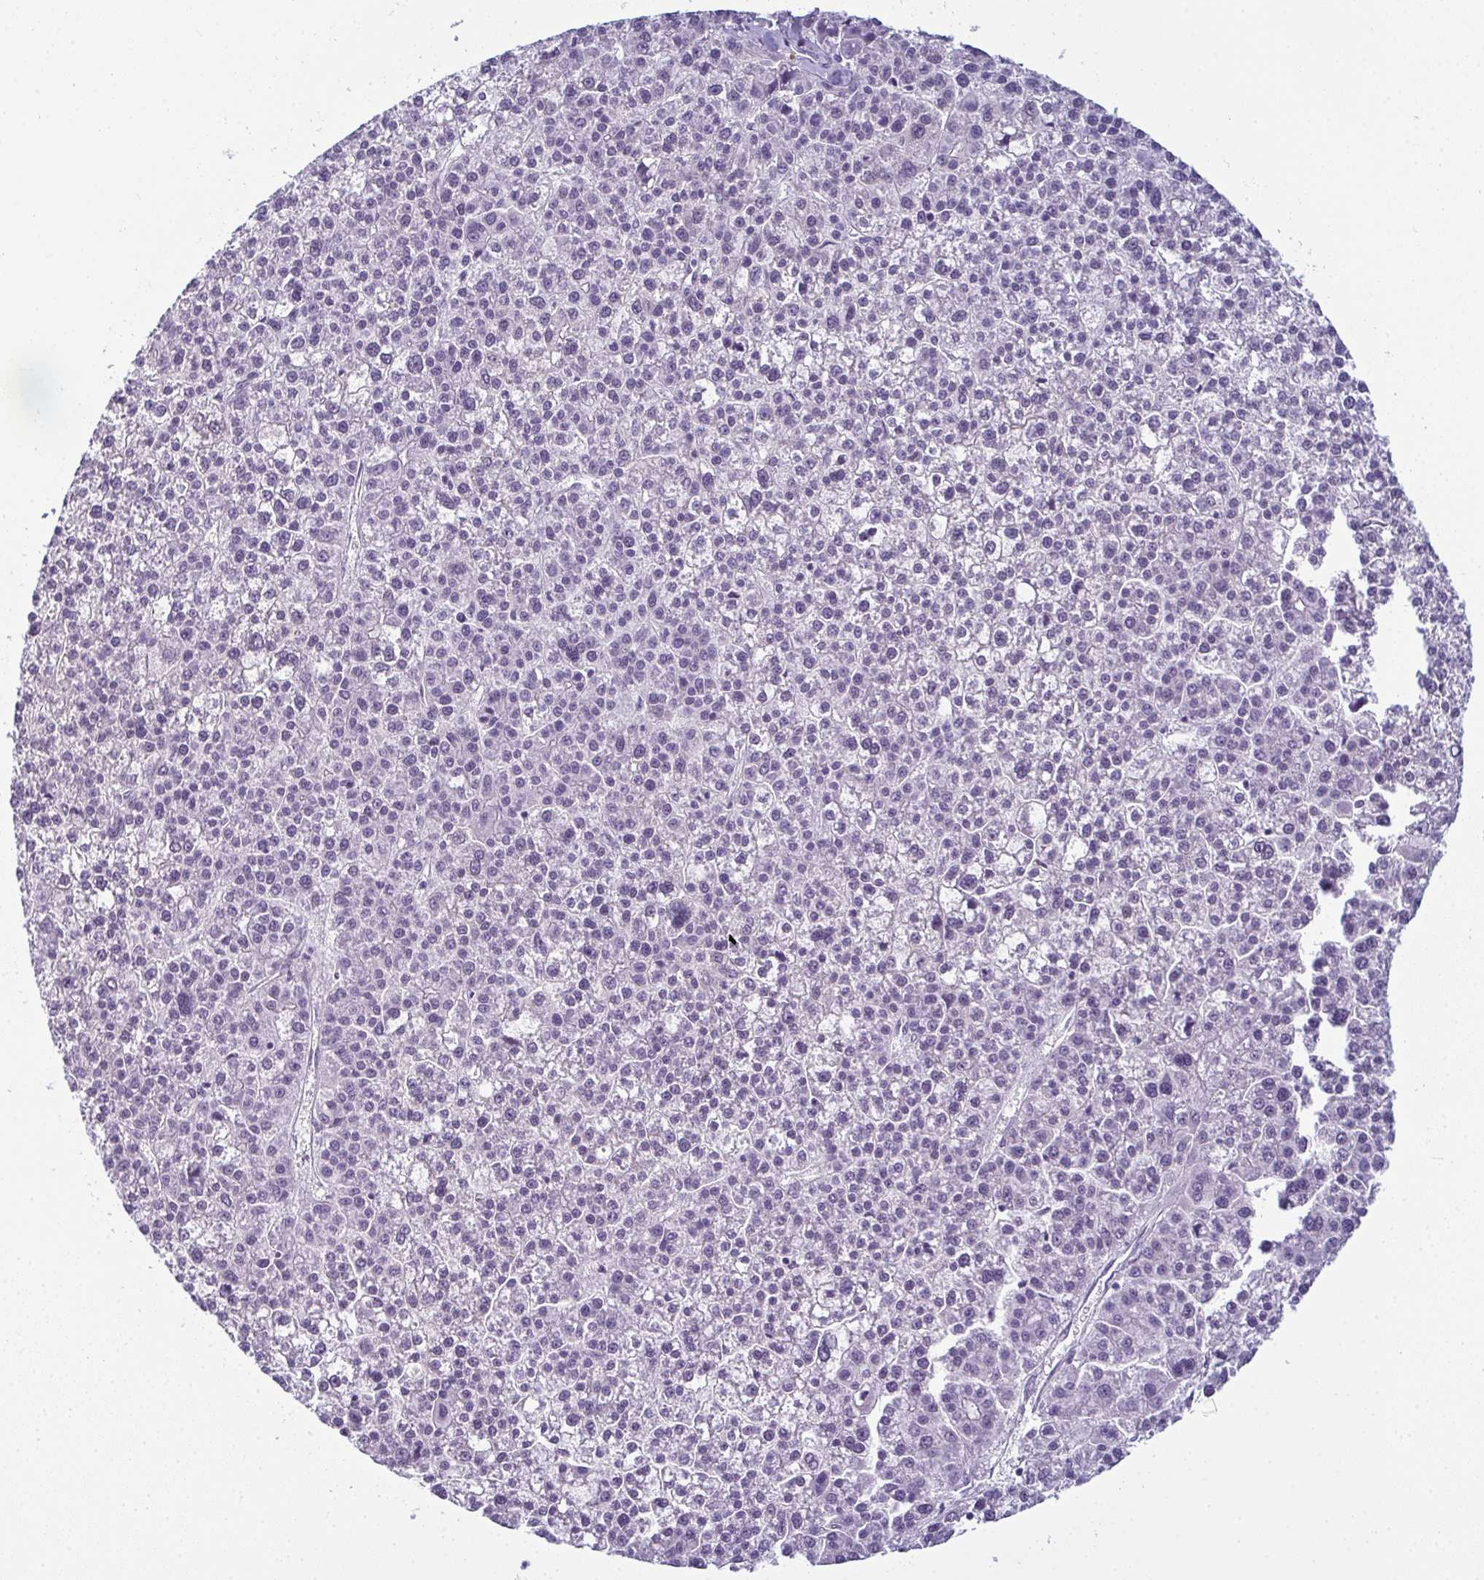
{"staining": {"intensity": "negative", "quantity": "none", "location": "none"}, "tissue": "liver cancer", "cell_type": "Tumor cells", "image_type": "cancer", "snomed": [{"axis": "morphology", "description": "Carcinoma, Hepatocellular, NOS"}, {"axis": "topography", "description": "Liver"}], "caption": "DAB immunohistochemical staining of liver cancer (hepatocellular carcinoma) demonstrates no significant positivity in tumor cells.", "gene": "CDA", "patient": {"sex": "female", "age": 58}}